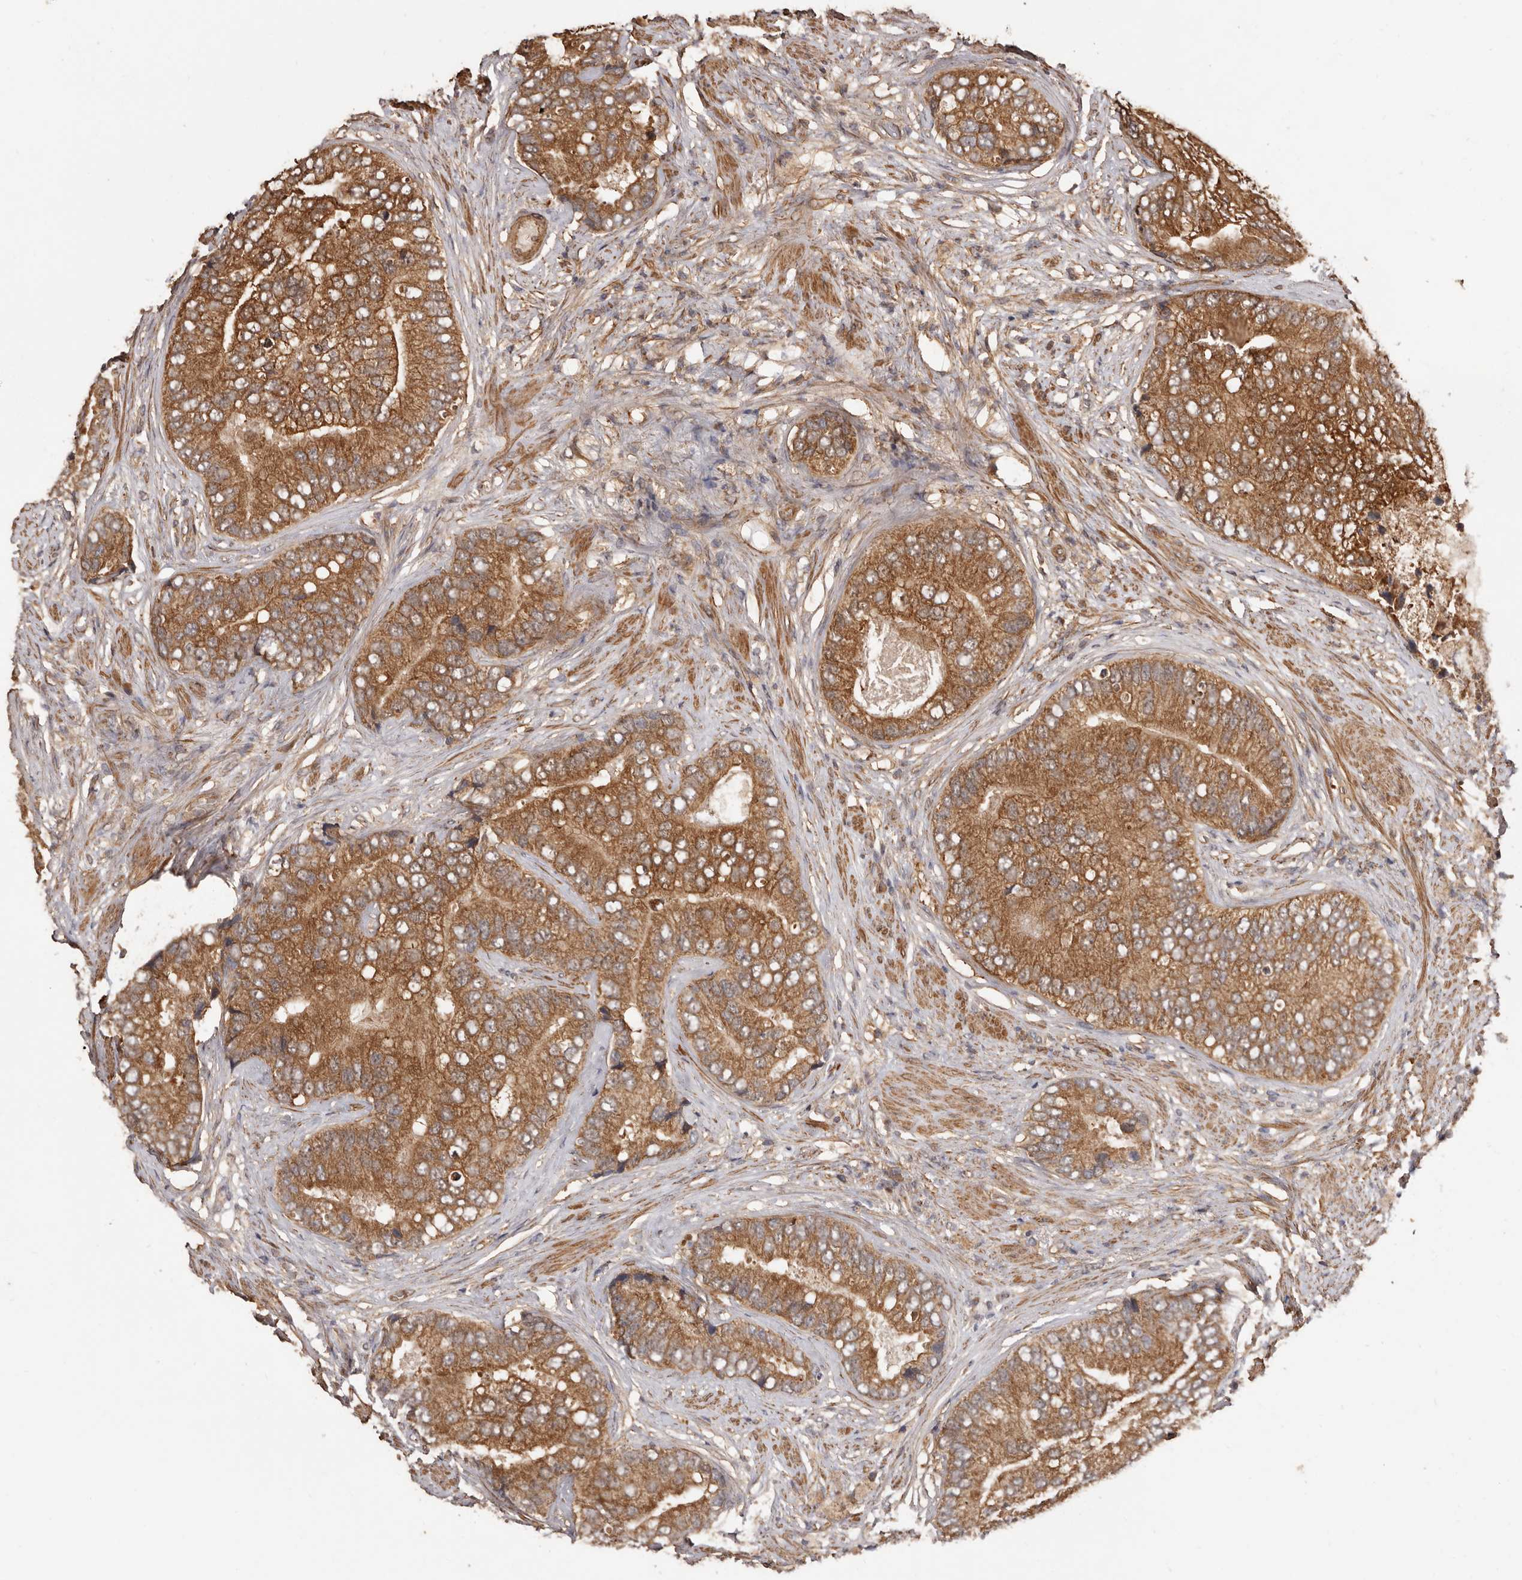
{"staining": {"intensity": "moderate", "quantity": ">75%", "location": "cytoplasmic/membranous"}, "tissue": "prostate cancer", "cell_type": "Tumor cells", "image_type": "cancer", "snomed": [{"axis": "morphology", "description": "Adenocarcinoma, High grade"}, {"axis": "topography", "description": "Prostate"}], "caption": "Protein staining displays moderate cytoplasmic/membranous expression in approximately >75% of tumor cells in prostate cancer.", "gene": "COQ8B", "patient": {"sex": "male", "age": 70}}